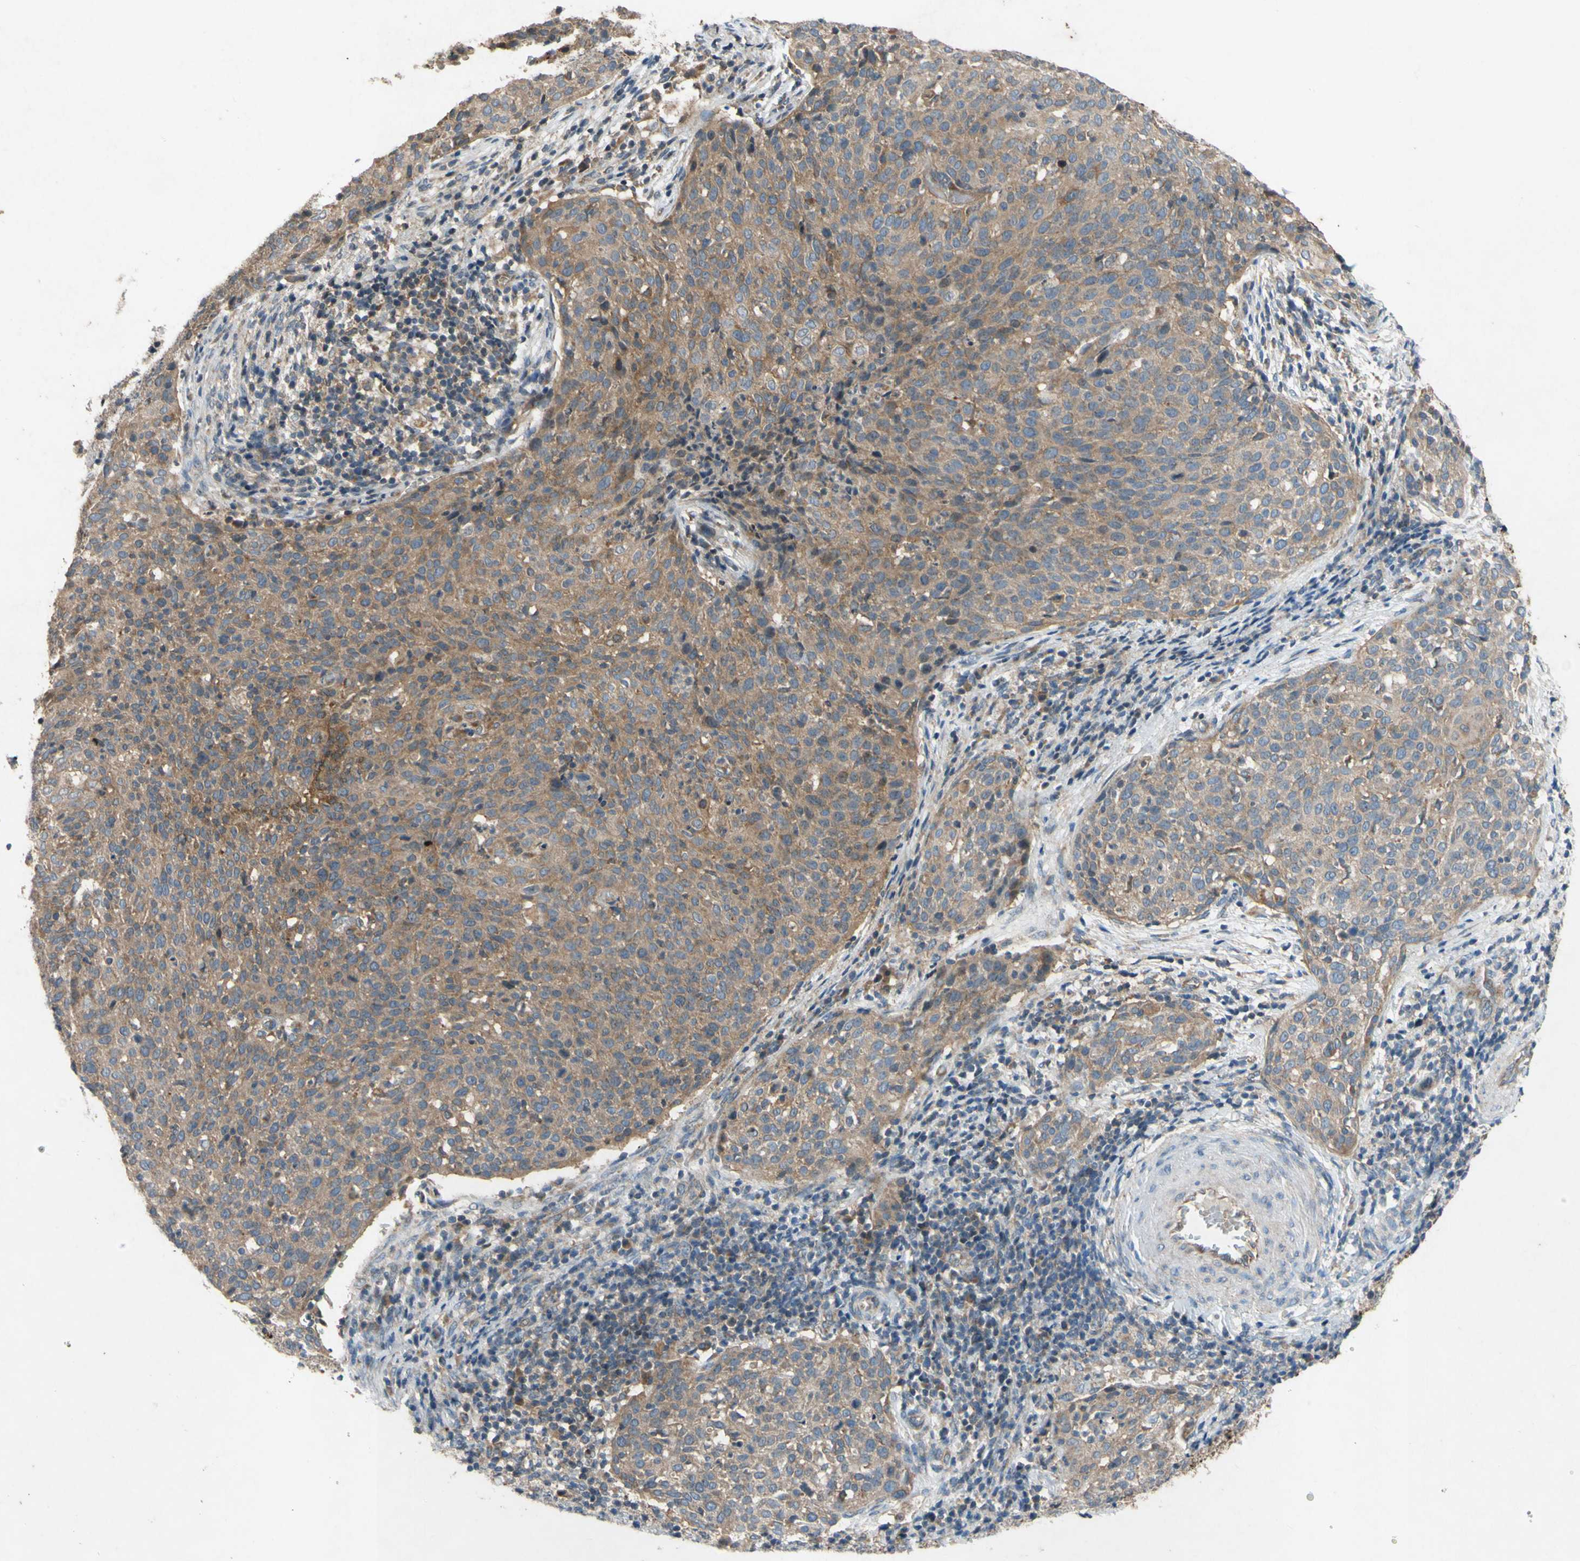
{"staining": {"intensity": "moderate", "quantity": ">75%", "location": "cytoplasmic/membranous"}, "tissue": "cervical cancer", "cell_type": "Tumor cells", "image_type": "cancer", "snomed": [{"axis": "morphology", "description": "Squamous cell carcinoma, NOS"}, {"axis": "topography", "description": "Cervix"}], "caption": "Cervical cancer stained with DAB IHC displays medium levels of moderate cytoplasmic/membranous staining in approximately >75% of tumor cells.", "gene": "TST", "patient": {"sex": "female", "age": 38}}